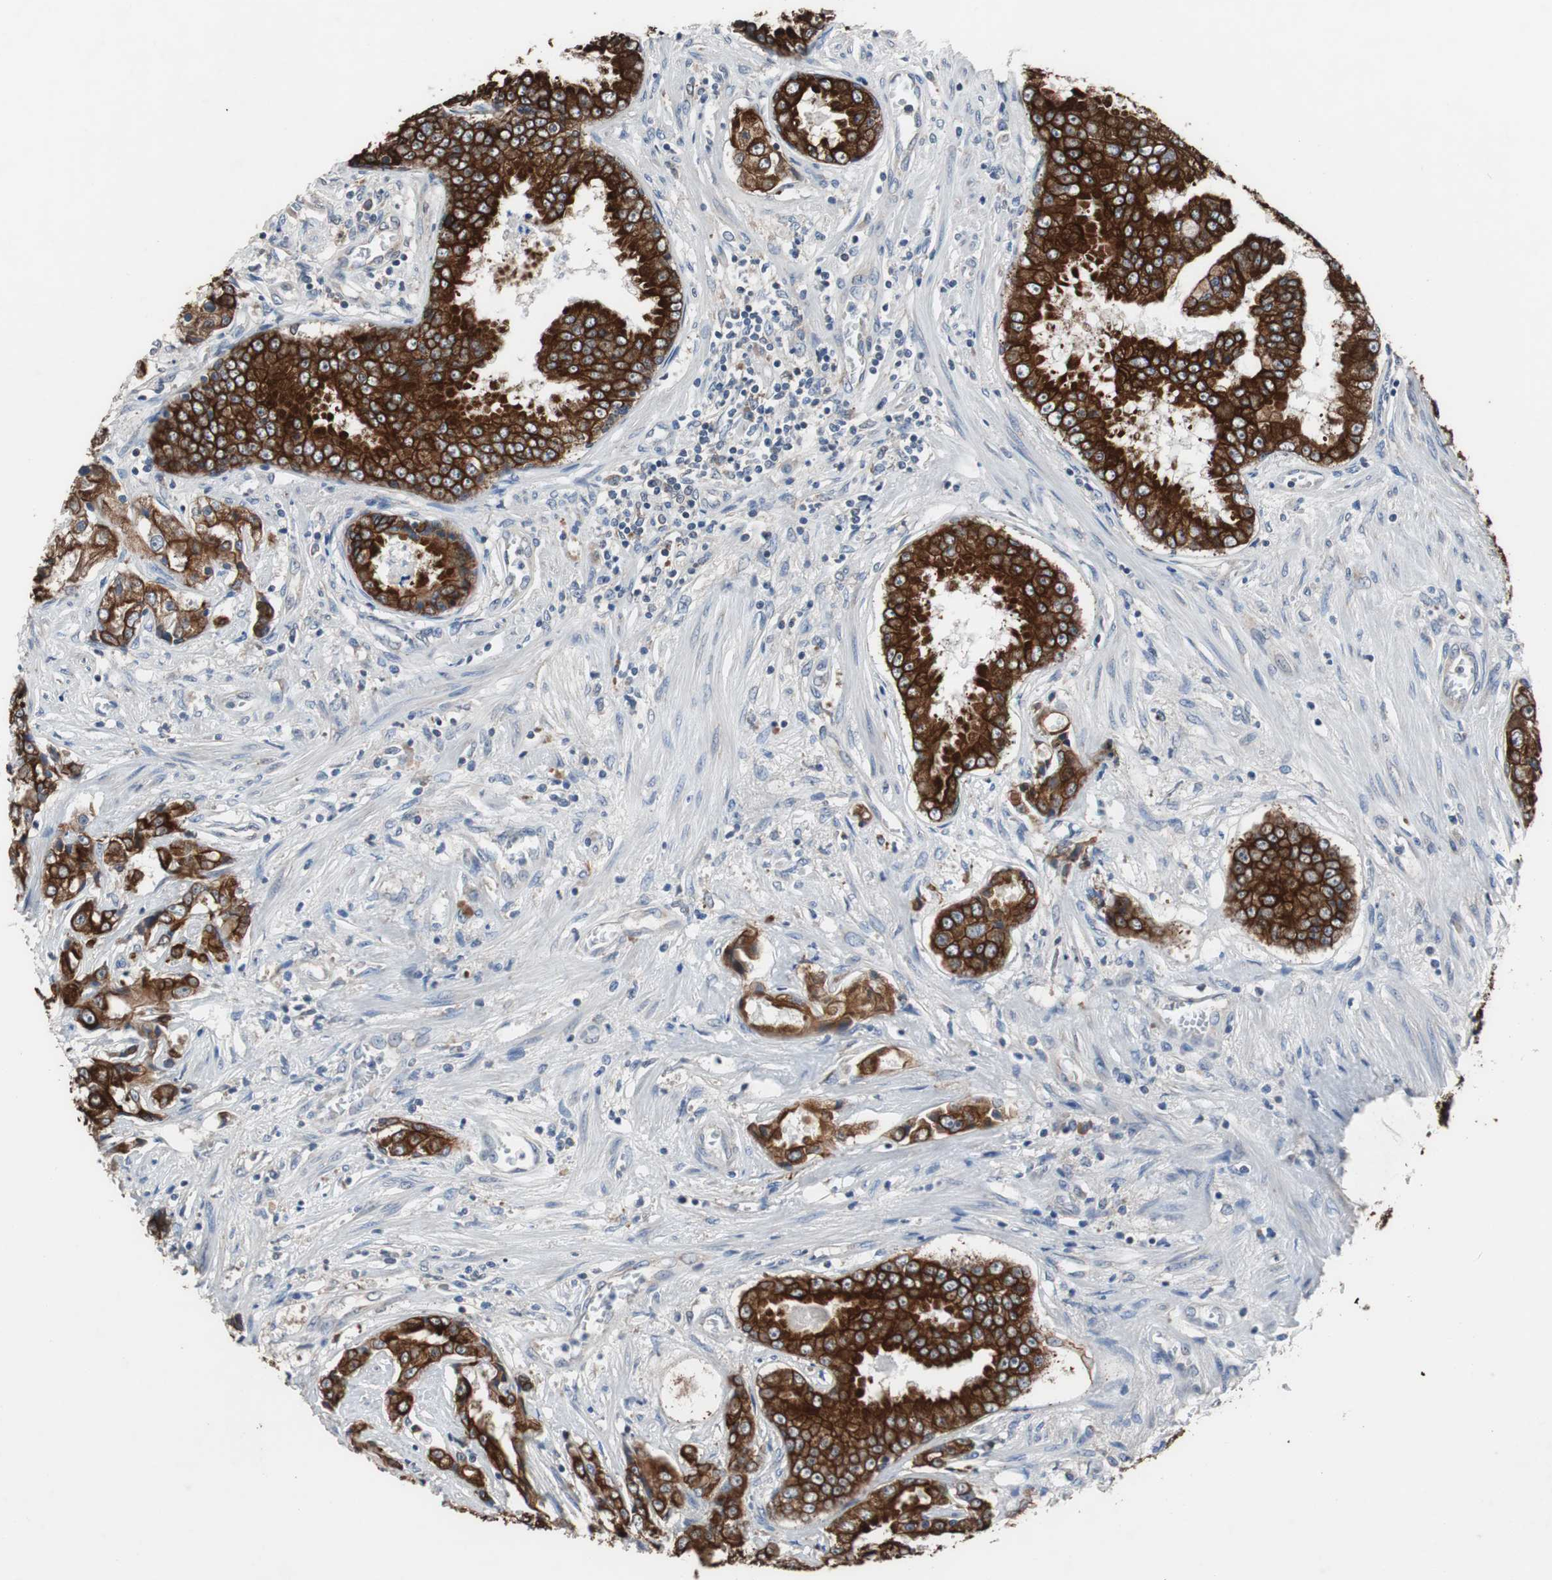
{"staining": {"intensity": "strong", "quantity": ">75%", "location": "cytoplasmic/membranous"}, "tissue": "prostate cancer", "cell_type": "Tumor cells", "image_type": "cancer", "snomed": [{"axis": "morphology", "description": "Adenocarcinoma, High grade"}, {"axis": "topography", "description": "Prostate"}], "caption": "Tumor cells show high levels of strong cytoplasmic/membranous expression in about >75% of cells in prostate cancer.", "gene": "USP10", "patient": {"sex": "male", "age": 73}}